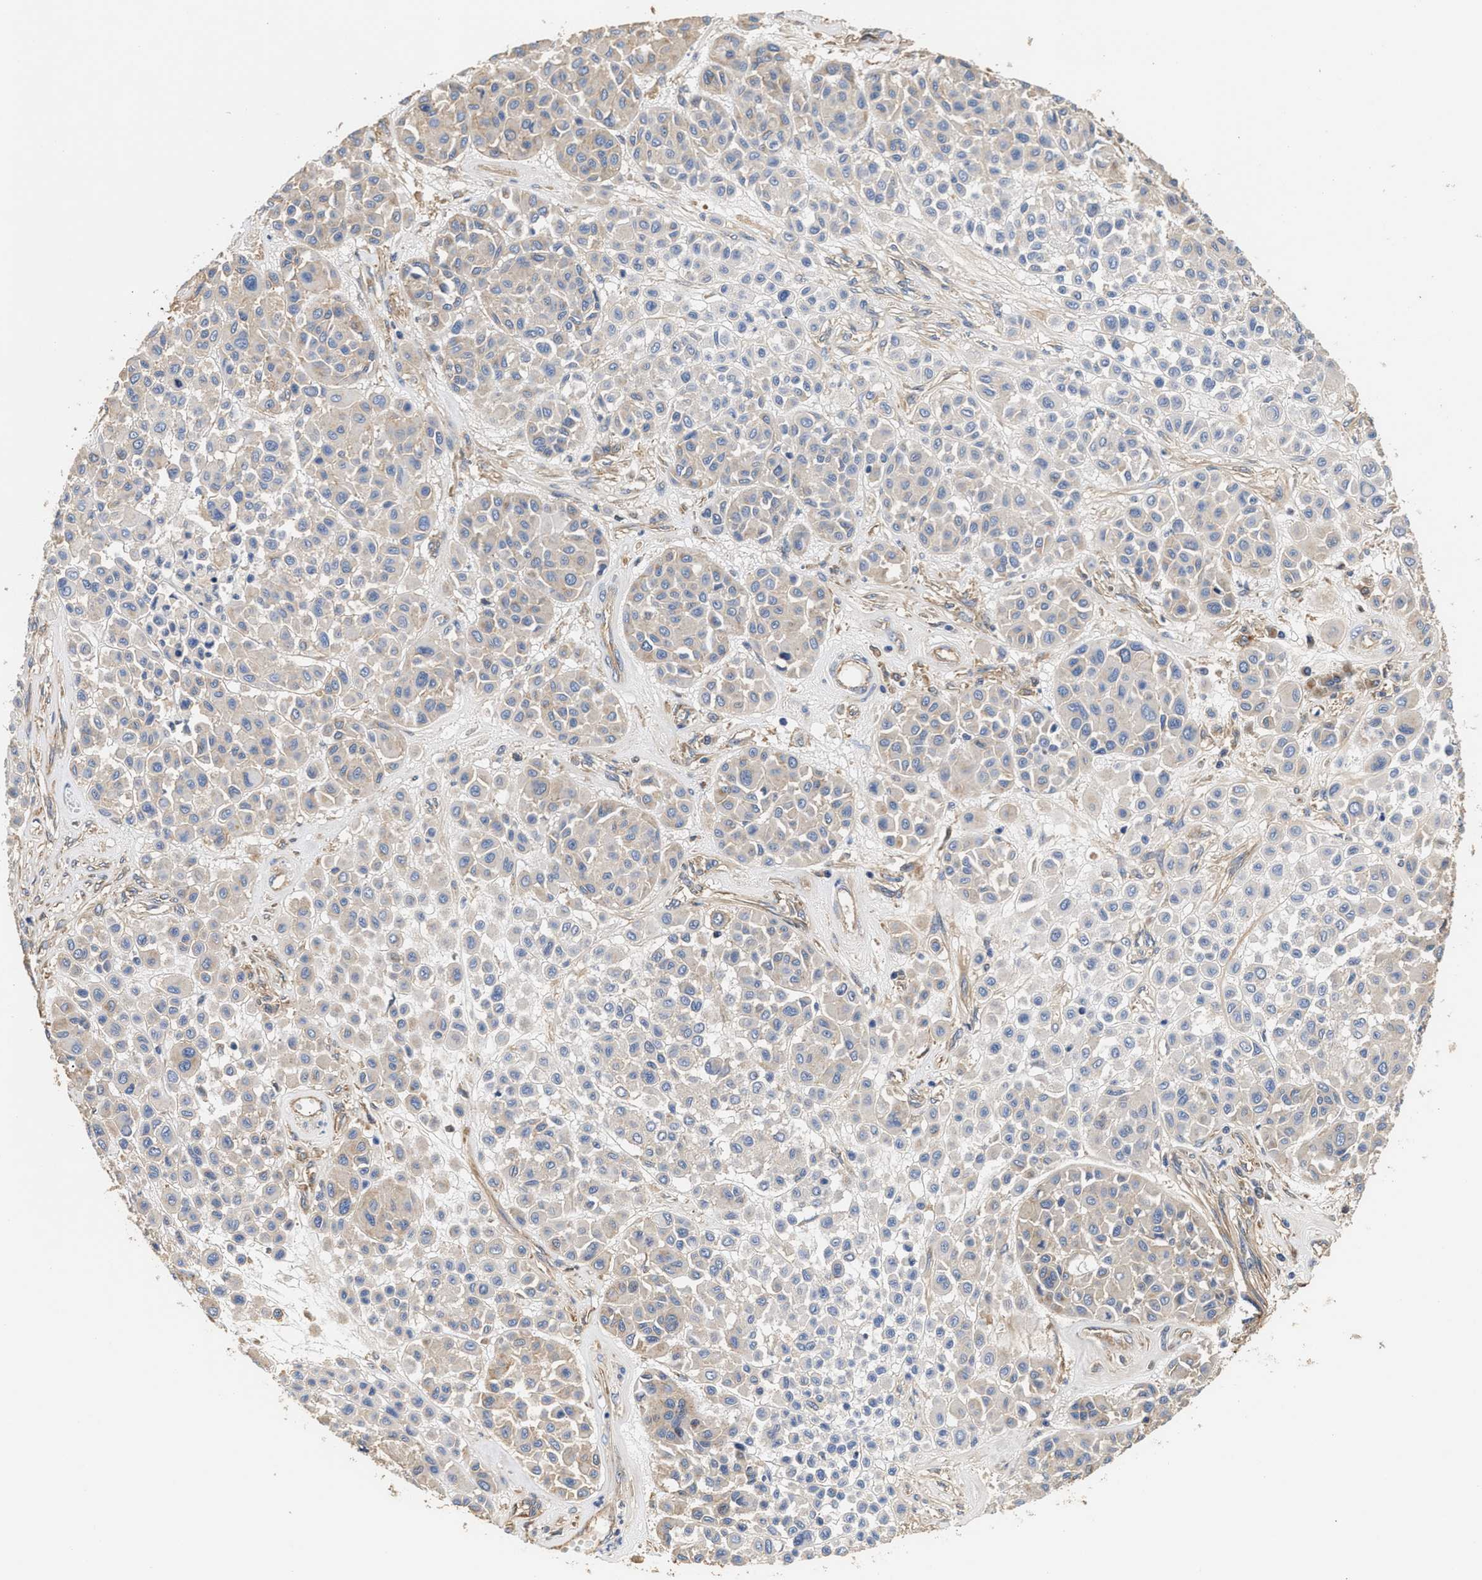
{"staining": {"intensity": "negative", "quantity": "none", "location": "none"}, "tissue": "melanoma", "cell_type": "Tumor cells", "image_type": "cancer", "snomed": [{"axis": "morphology", "description": "Malignant melanoma, Metastatic site"}, {"axis": "topography", "description": "Soft tissue"}], "caption": "The micrograph displays no staining of tumor cells in melanoma.", "gene": "KLB", "patient": {"sex": "male", "age": 41}}